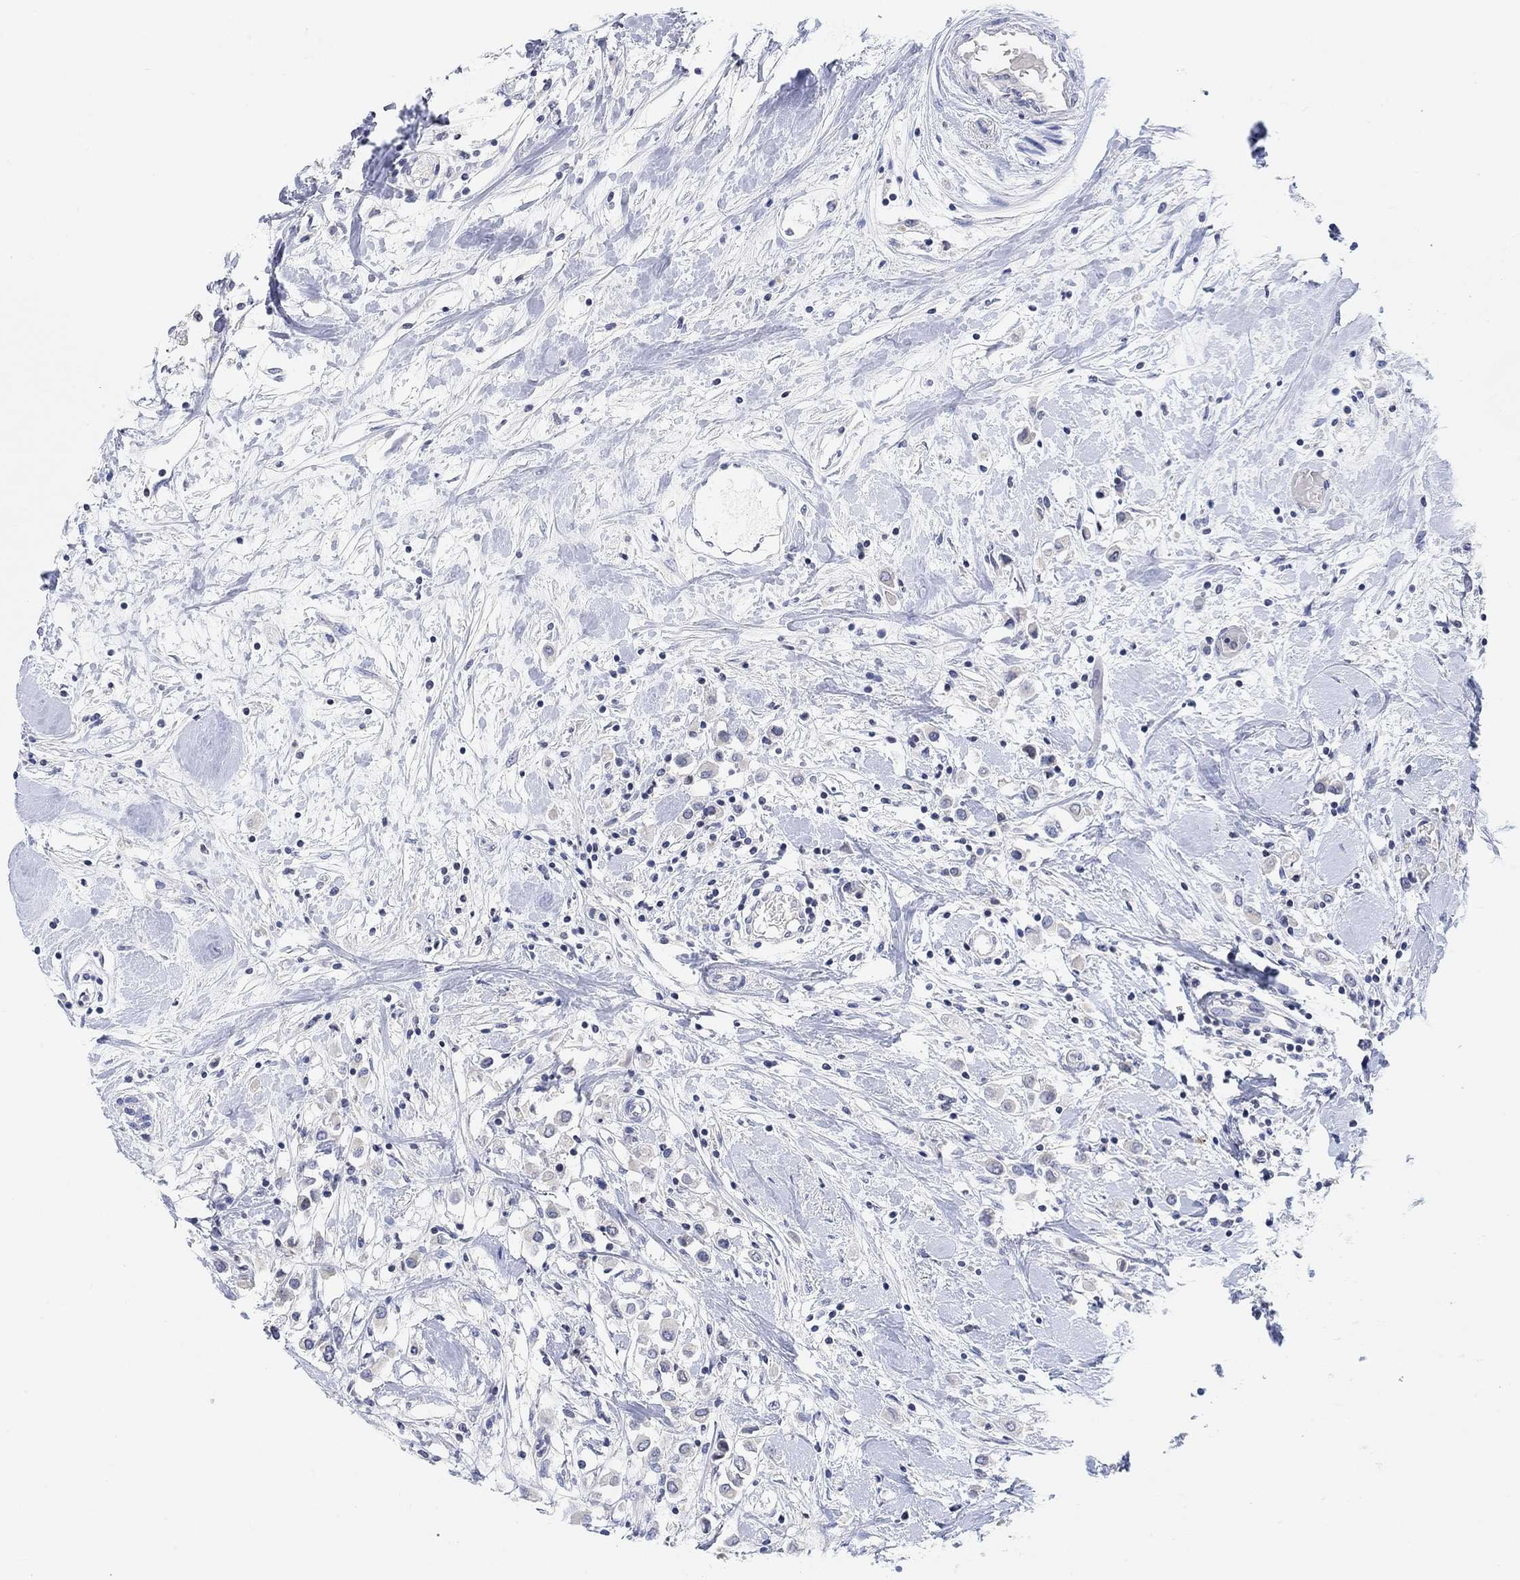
{"staining": {"intensity": "negative", "quantity": "none", "location": "none"}, "tissue": "breast cancer", "cell_type": "Tumor cells", "image_type": "cancer", "snomed": [{"axis": "morphology", "description": "Duct carcinoma"}, {"axis": "topography", "description": "Breast"}], "caption": "Breast infiltrating ductal carcinoma stained for a protein using immunohistochemistry (IHC) shows no staining tumor cells.", "gene": "ATP6V1E2", "patient": {"sex": "female", "age": 61}}